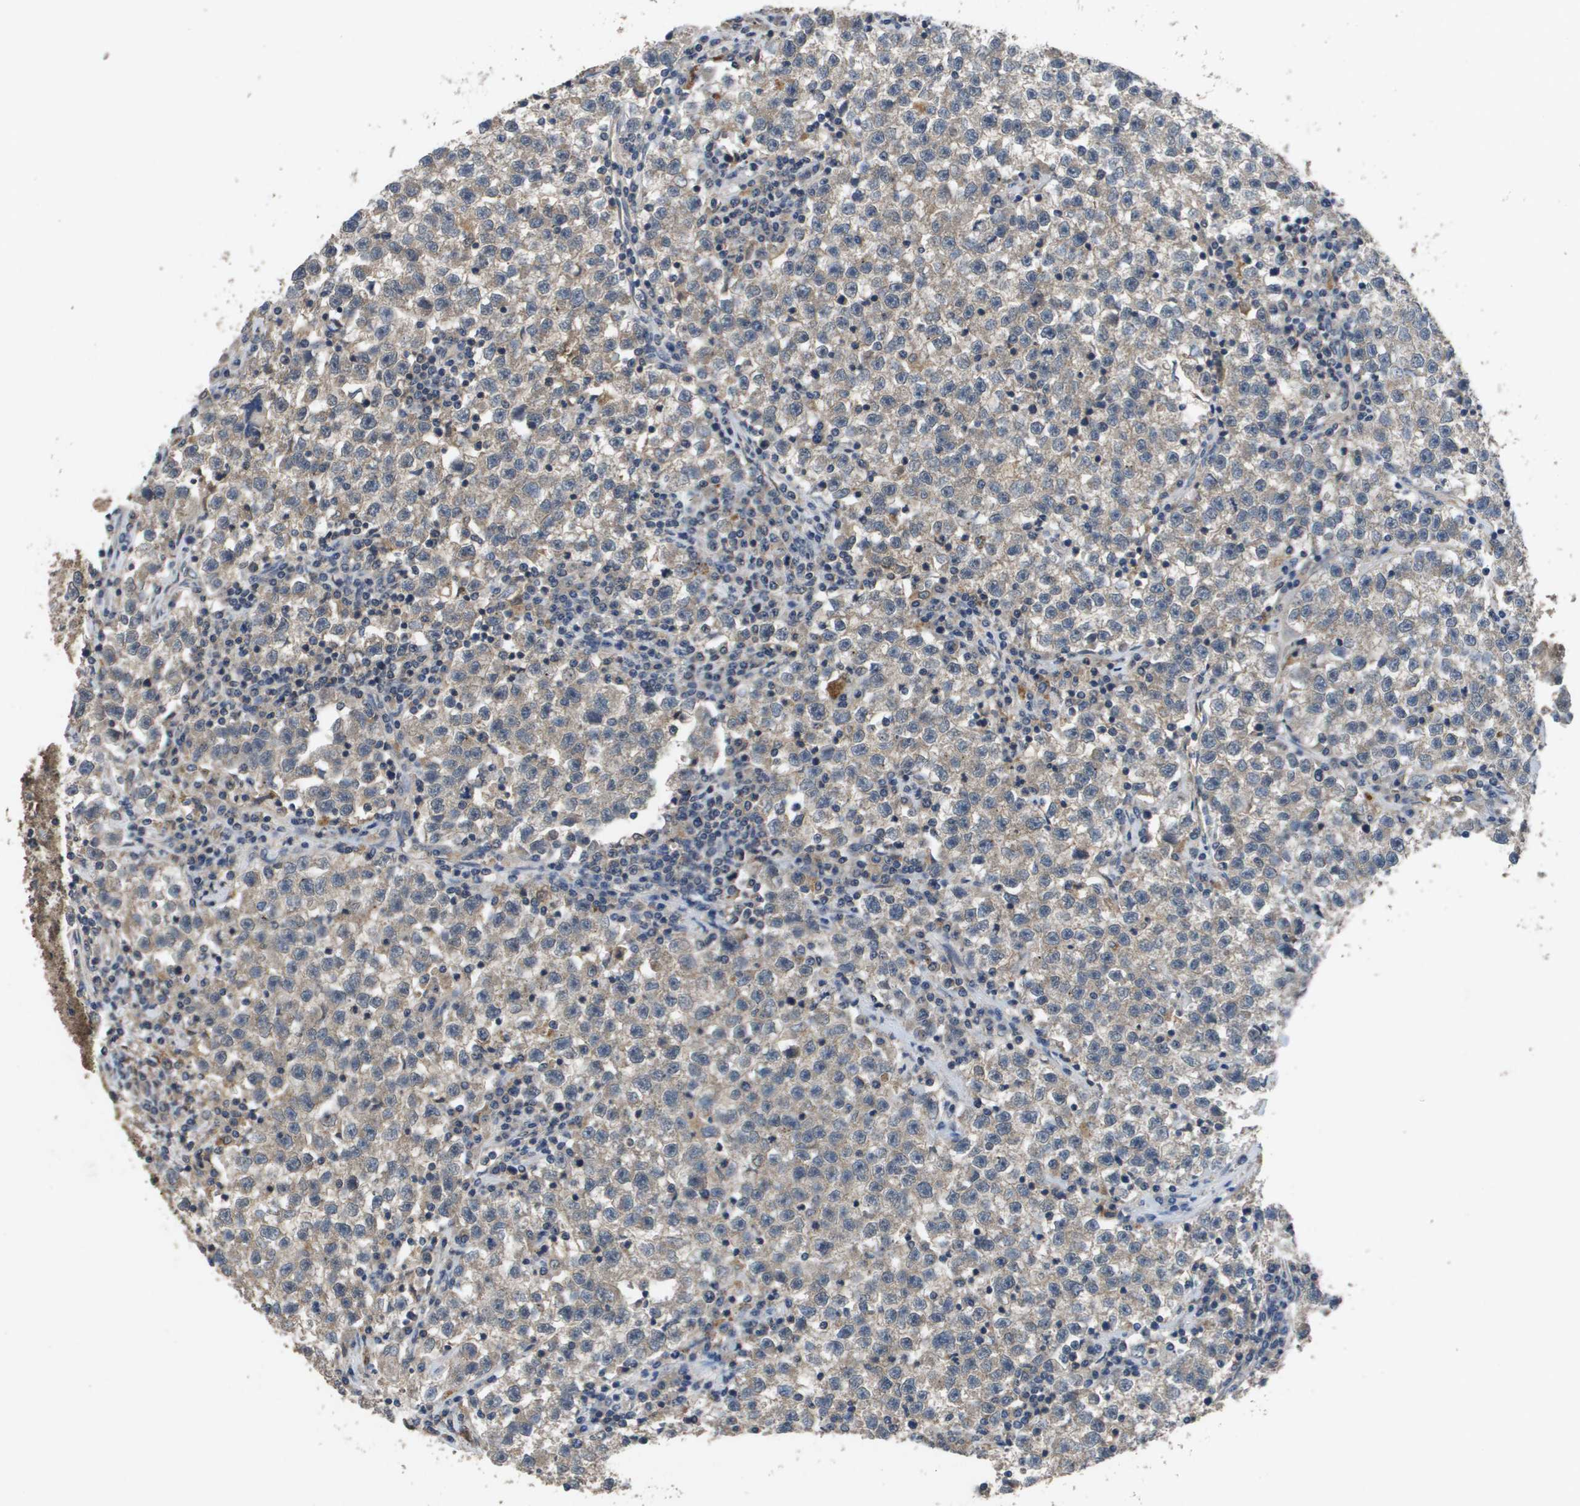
{"staining": {"intensity": "weak", "quantity": "25%-75%", "location": "cytoplasmic/membranous"}, "tissue": "testis cancer", "cell_type": "Tumor cells", "image_type": "cancer", "snomed": [{"axis": "morphology", "description": "Seminoma, NOS"}, {"axis": "topography", "description": "Testis"}], "caption": "A histopathology image of human testis seminoma stained for a protein shows weak cytoplasmic/membranous brown staining in tumor cells.", "gene": "PROC", "patient": {"sex": "male", "age": 22}}